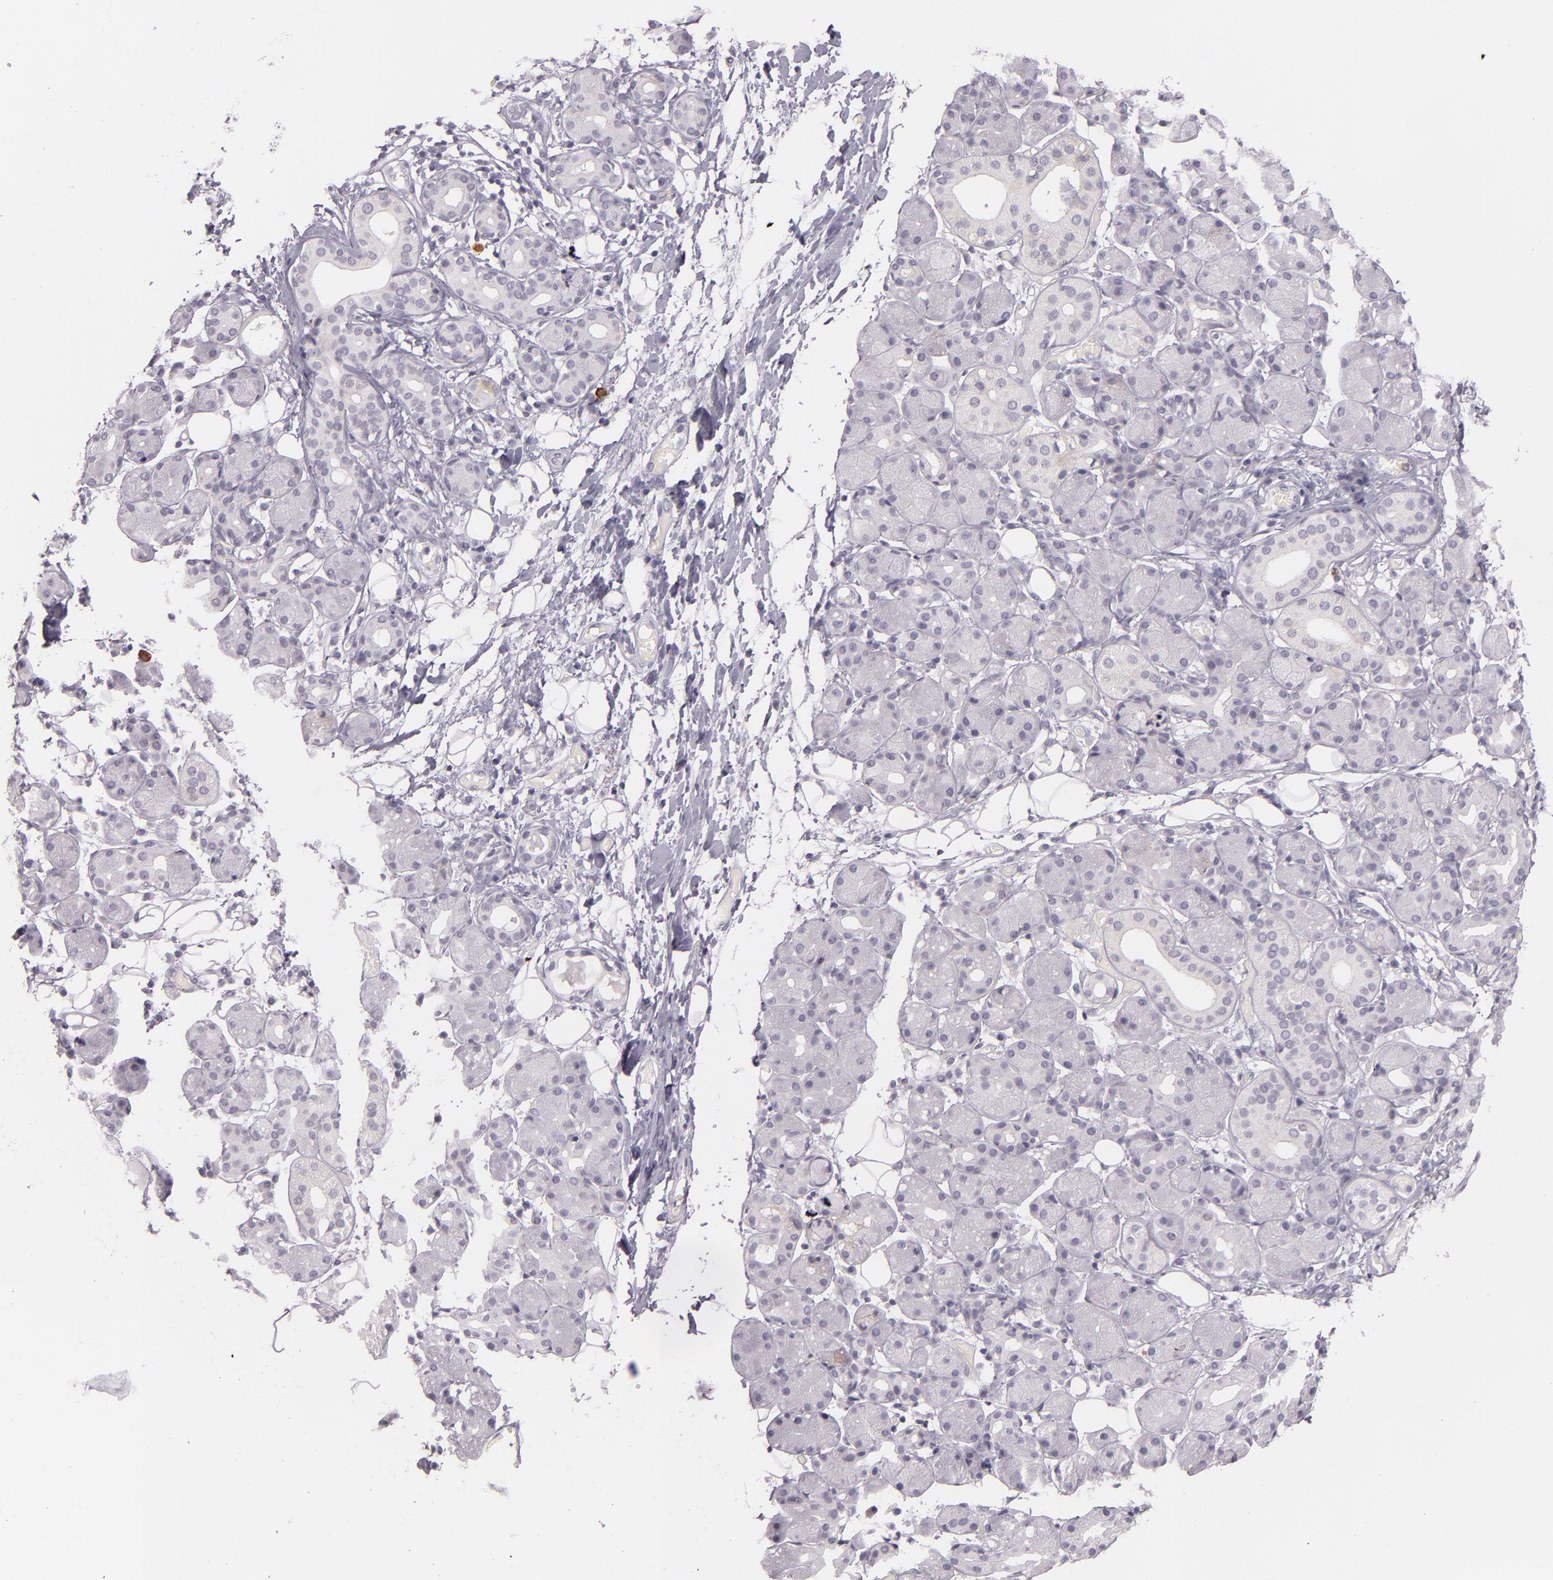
{"staining": {"intensity": "negative", "quantity": "none", "location": "none"}, "tissue": "salivary gland", "cell_type": "Glandular cells", "image_type": "normal", "snomed": [{"axis": "morphology", "description": "Normal tissue, NOS"}, {"axis": "topography", "description": "Salivary gland"}, {"axis": "topography", "description": "Peripheral nerve tissue"}], "caption": "Immunohistochemistry histopathology image of normal salivary gland stained for a protein (brown), which displays no positivity in glandular cells. (Brightfield microscopy of DAB (3,3'-diaminobenzidine) immunohistochemistry (IHC) at high magnification).", "gene": "FAM181A", "patient": {"sex": "male", "age": 62}}